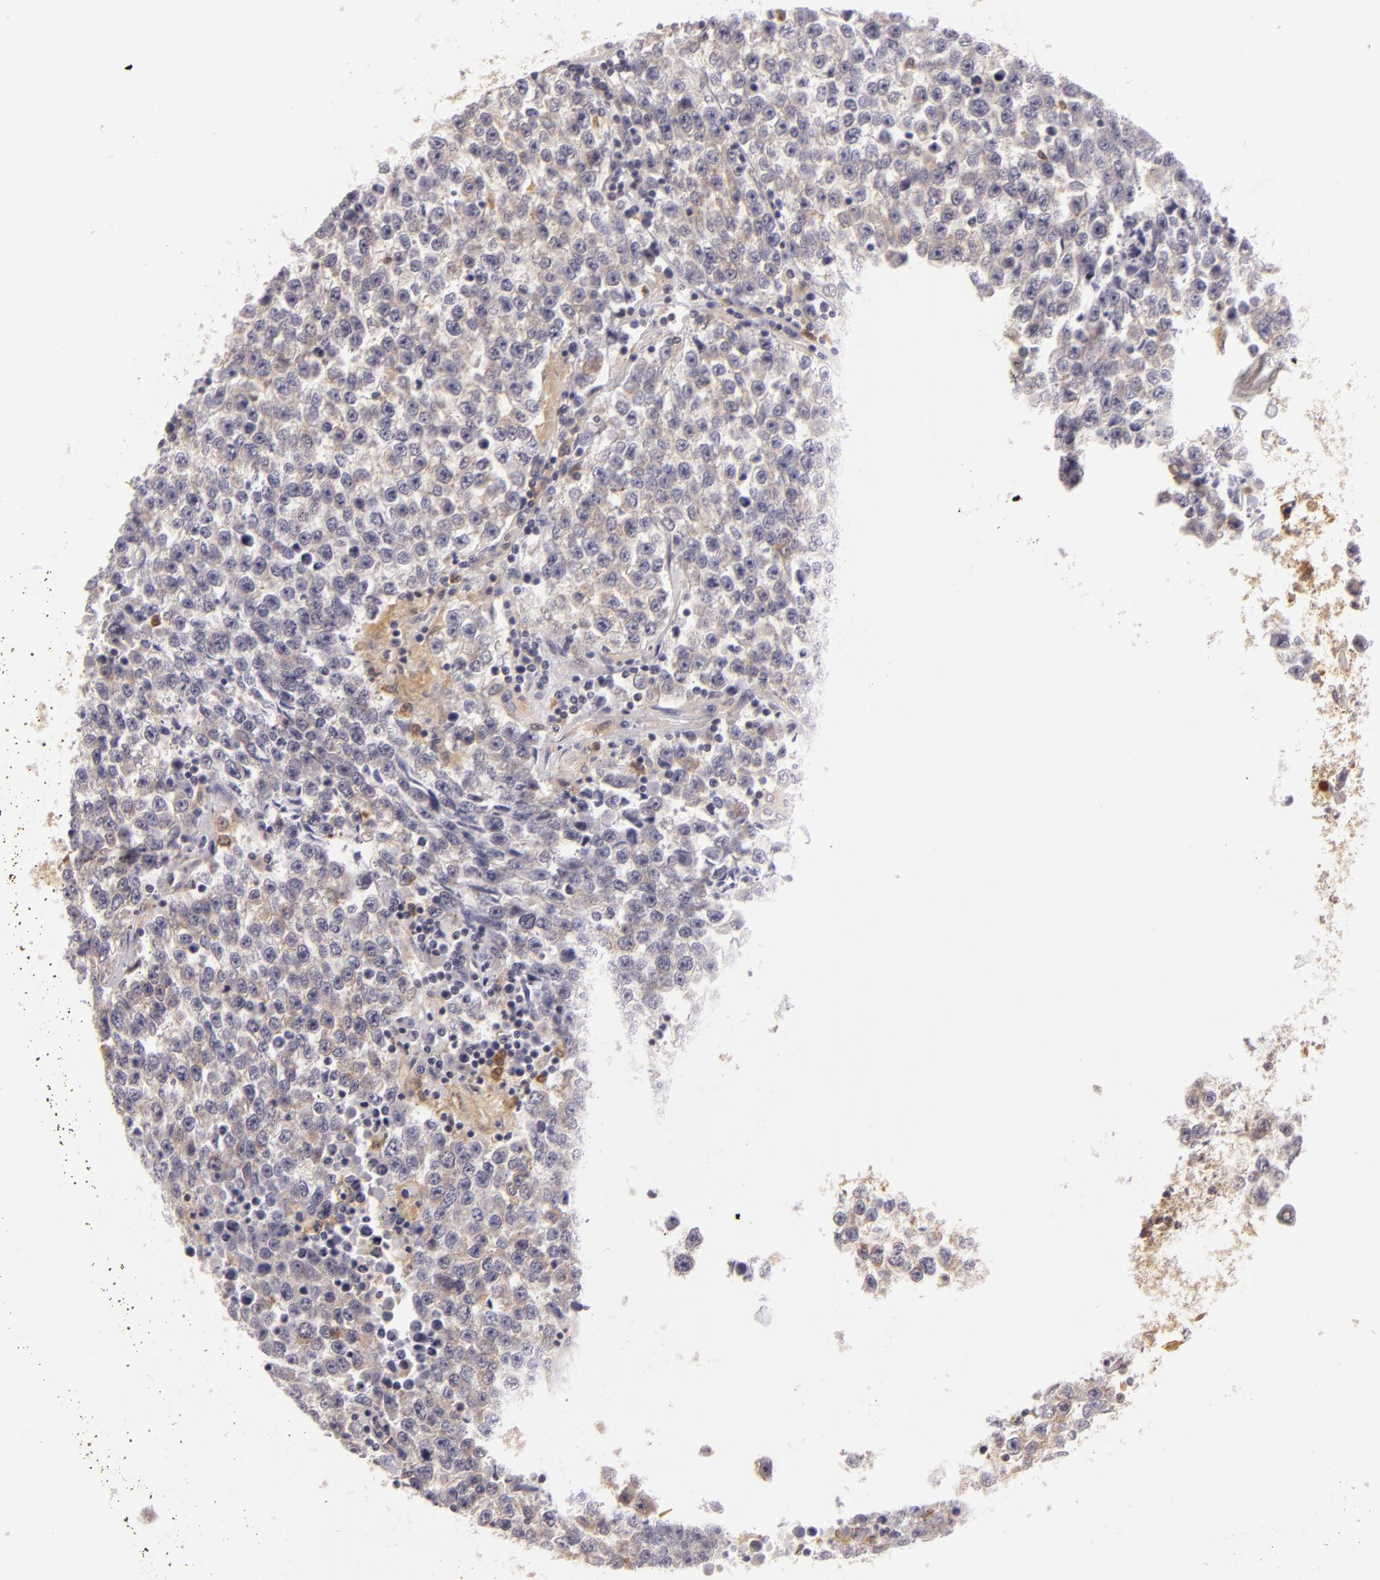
{"staining": {"intensity": "weak", "quantity": "25%-75%", "location": "cytoplasmic/membranous"}, "tissue": "testis cancer", "cell_type": "Tumor cells", "image_type": "cancer", "snomed": [{"axis": "morphology", "description": "Seminoma, NOS"}, {"axis": "topography", "description": "Testis"}], "caption": "About 25%-75% of tumor cells in human testis cancer display weak cytoplasmic/membranous protein expression as visualized by brown immunohistochemical staining.", "gene": "TOM1", "patient": {"sex": "male", "age": 36}}